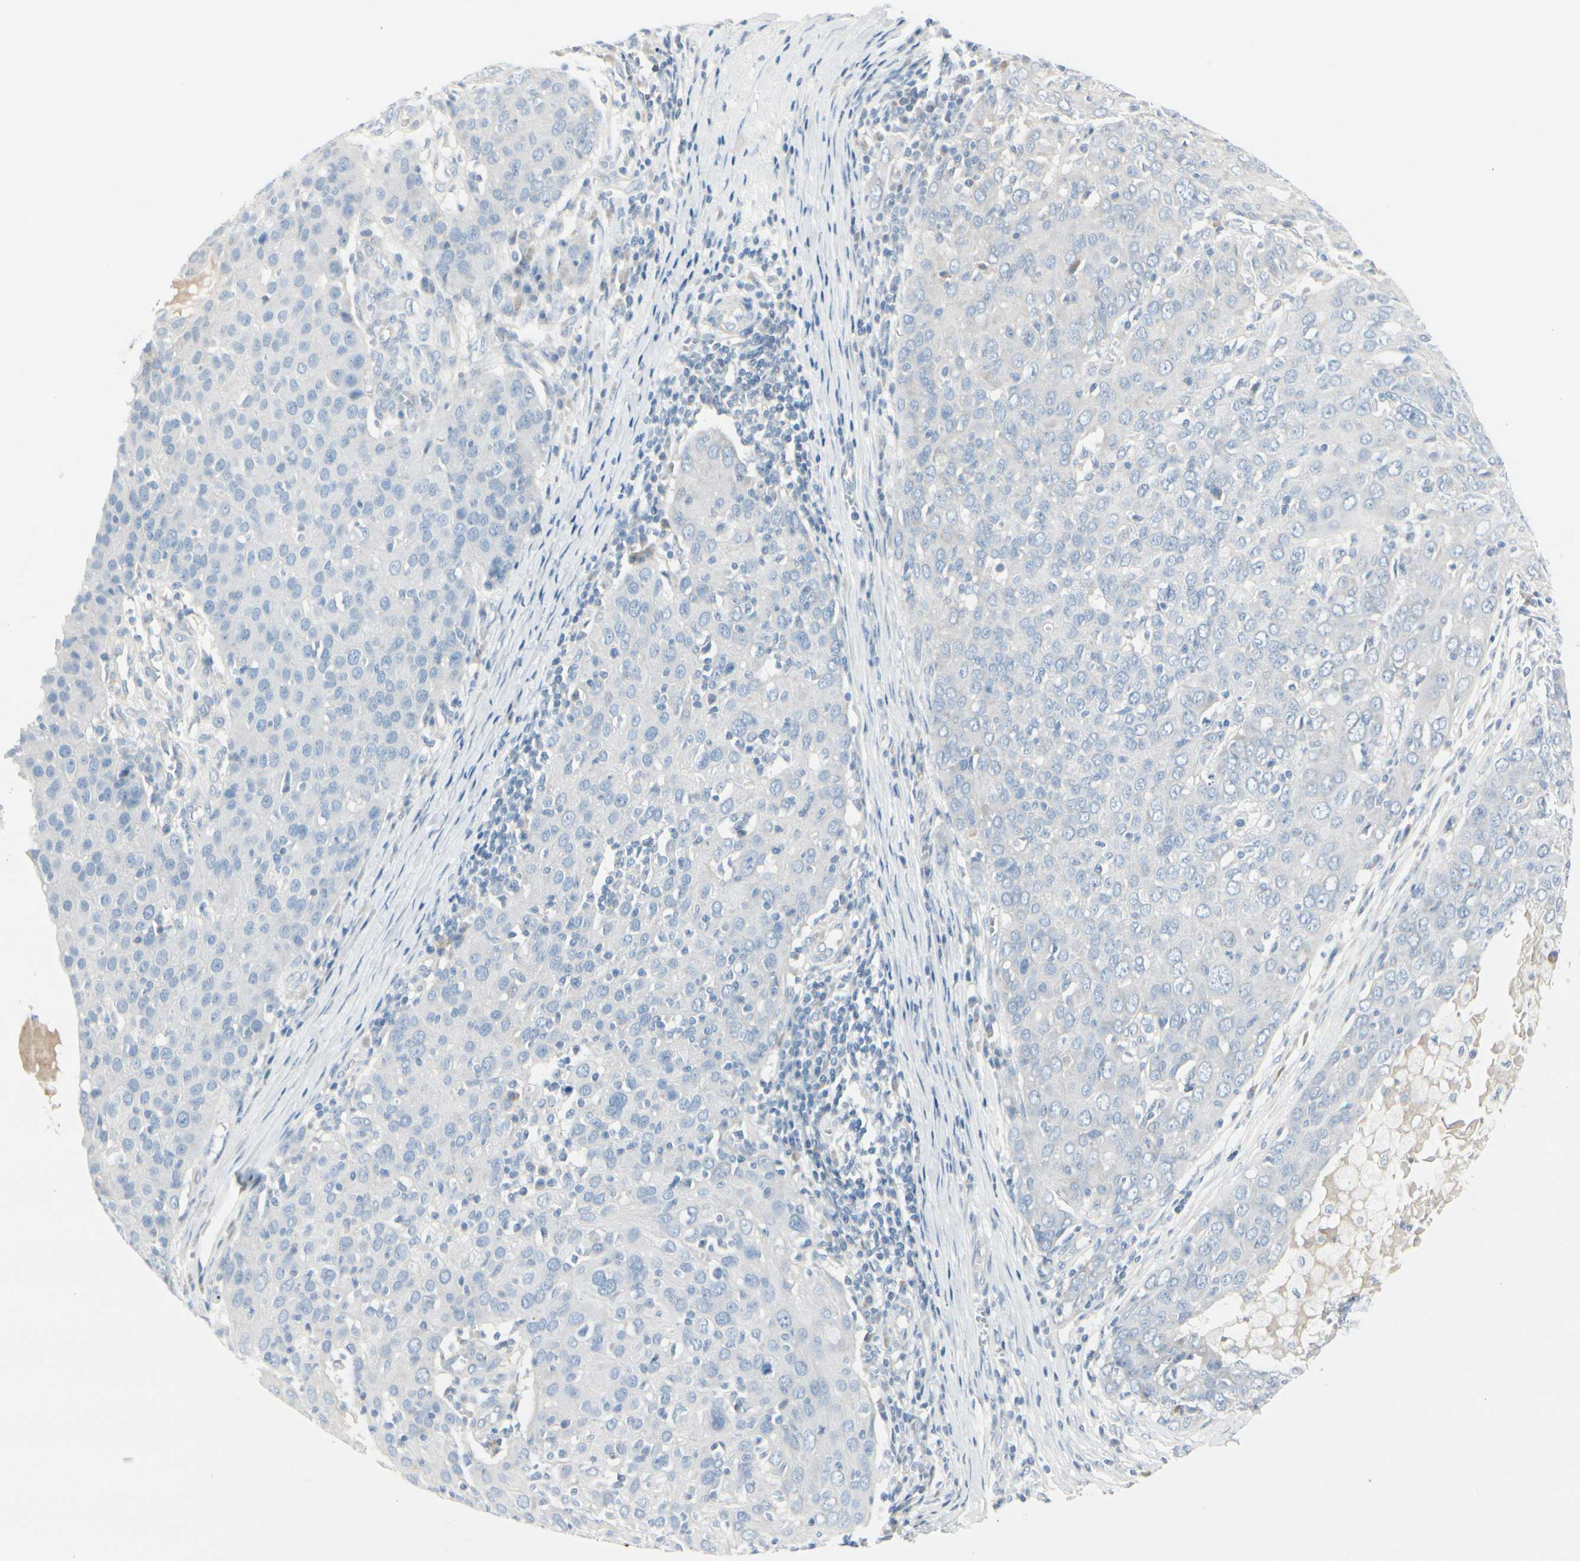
{"staining": {"intensity": "negative", "quantity": "none", "location": "none"}, "tissue": "ovarian cancer", "cell_type": "Tumor cells", "image_type": "cancer", "snomed": [{"axis": "morphology", "description": "Carcinoma, endometroid"}, {"axis": "topography", "description": "Ovary"}], "caption": "High power microscopy photomicrograph of an immunohistochemistry photomicrograph of ovarian endometroid carcinoma, revealing no significant expression in tumor cells.", "gene": "CDHR5", "patient": {"sex": "female", "age": 50}}